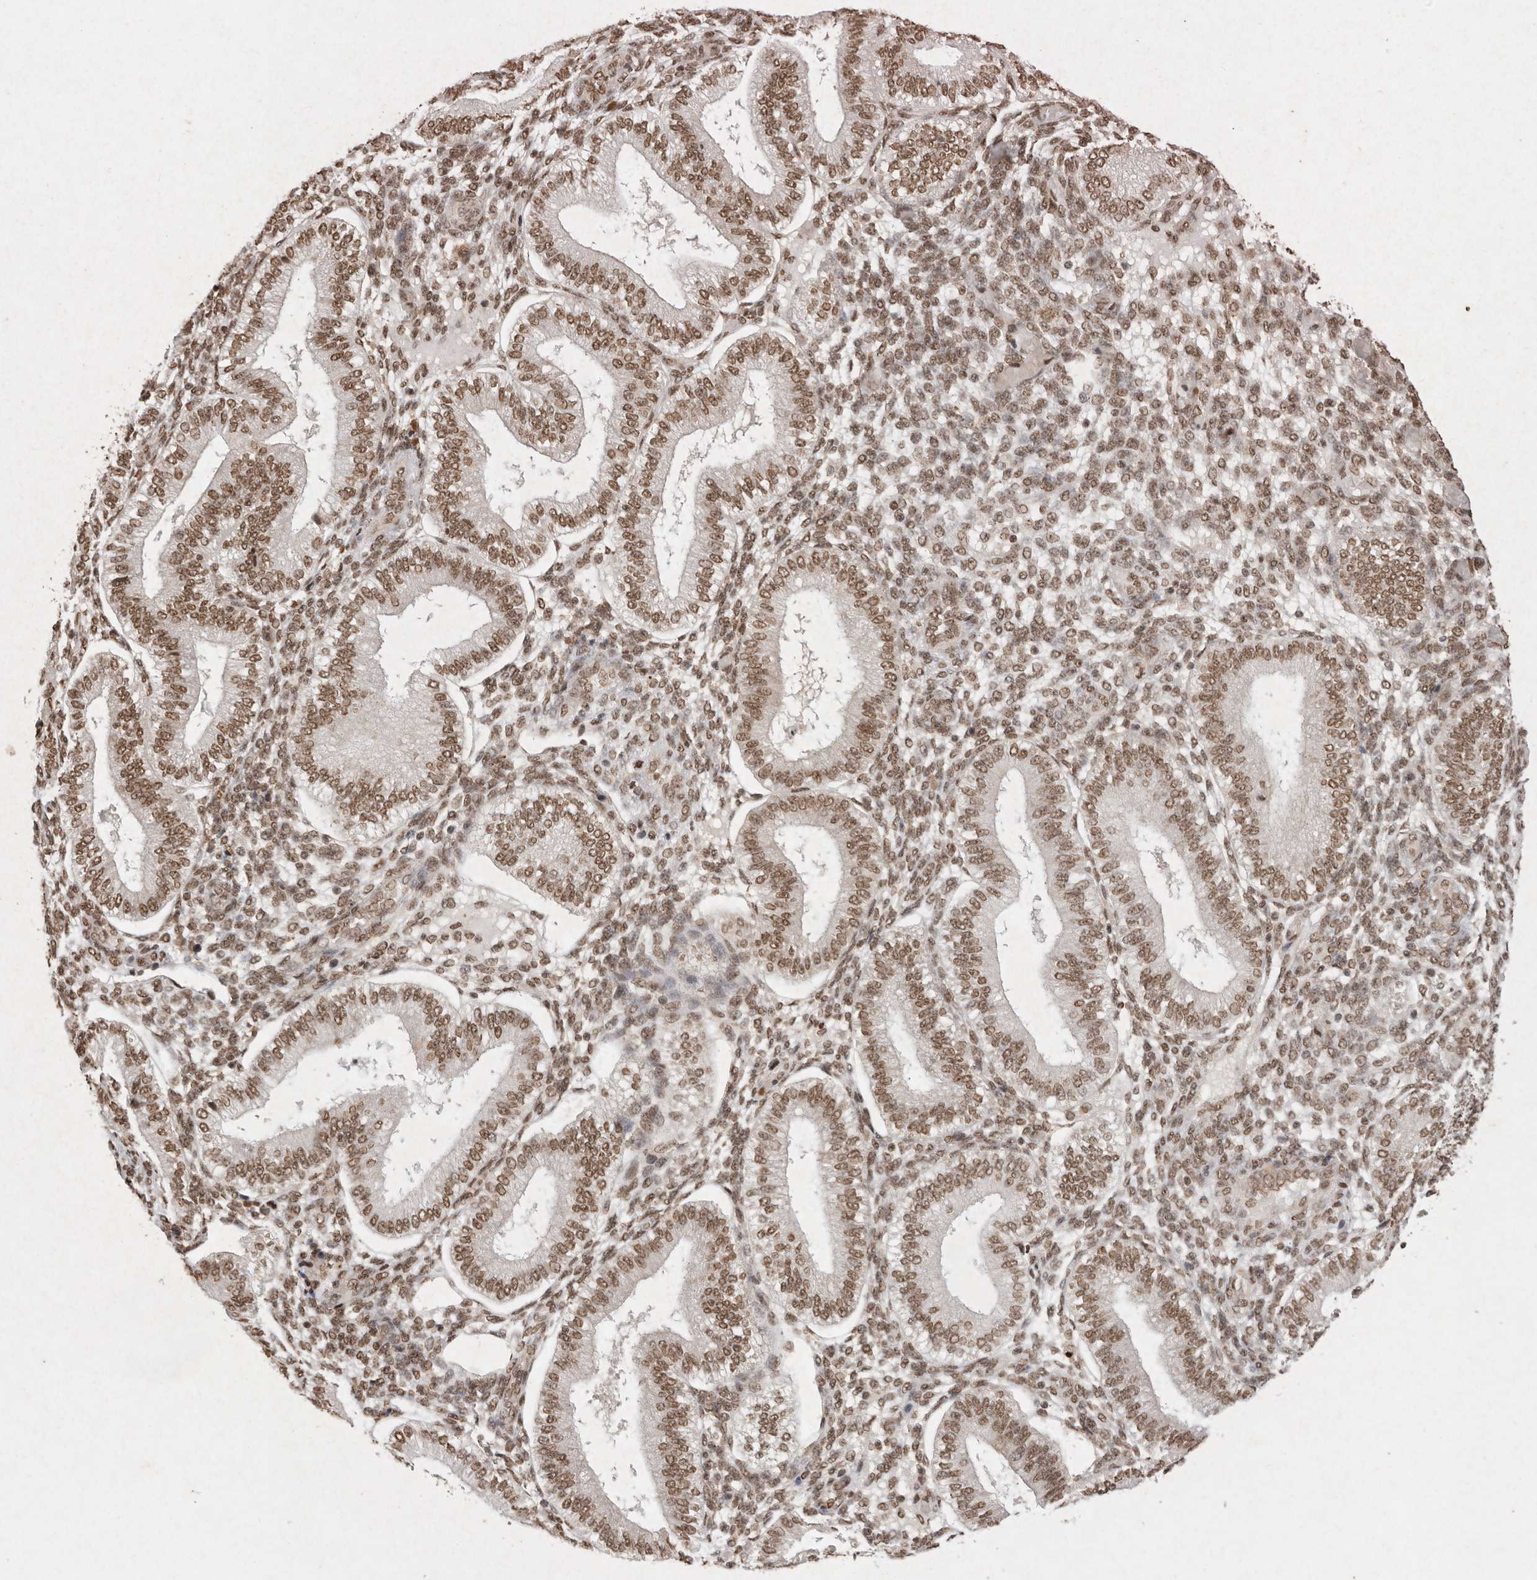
{"staining": {"intensity": "moderate", "quantity": ">75%", "location": "nuclear"}, "tissue": "endometrium", "cell_type": "Cells in endometrial stroma", "image_type": "normal", "snomed": [{"axis": "morphology", "description": "Normal tissue, NOS"}, {"axis": "topography", "description": "Endometrium"}], "caption": "Immunohistochemical staining of unremarkable endometrium demonstrates >75% levels of moderate nuclear protein staining in about >75% of cells in endometrial stroma. (Stains: DAB (3,3'-diaminobenzidine) in brown, nuclei in blue, Microscopy: brightfield microscopy at high magnification).", "gene": "NKX3", "patient": {"sex": "female", "age": 39}}